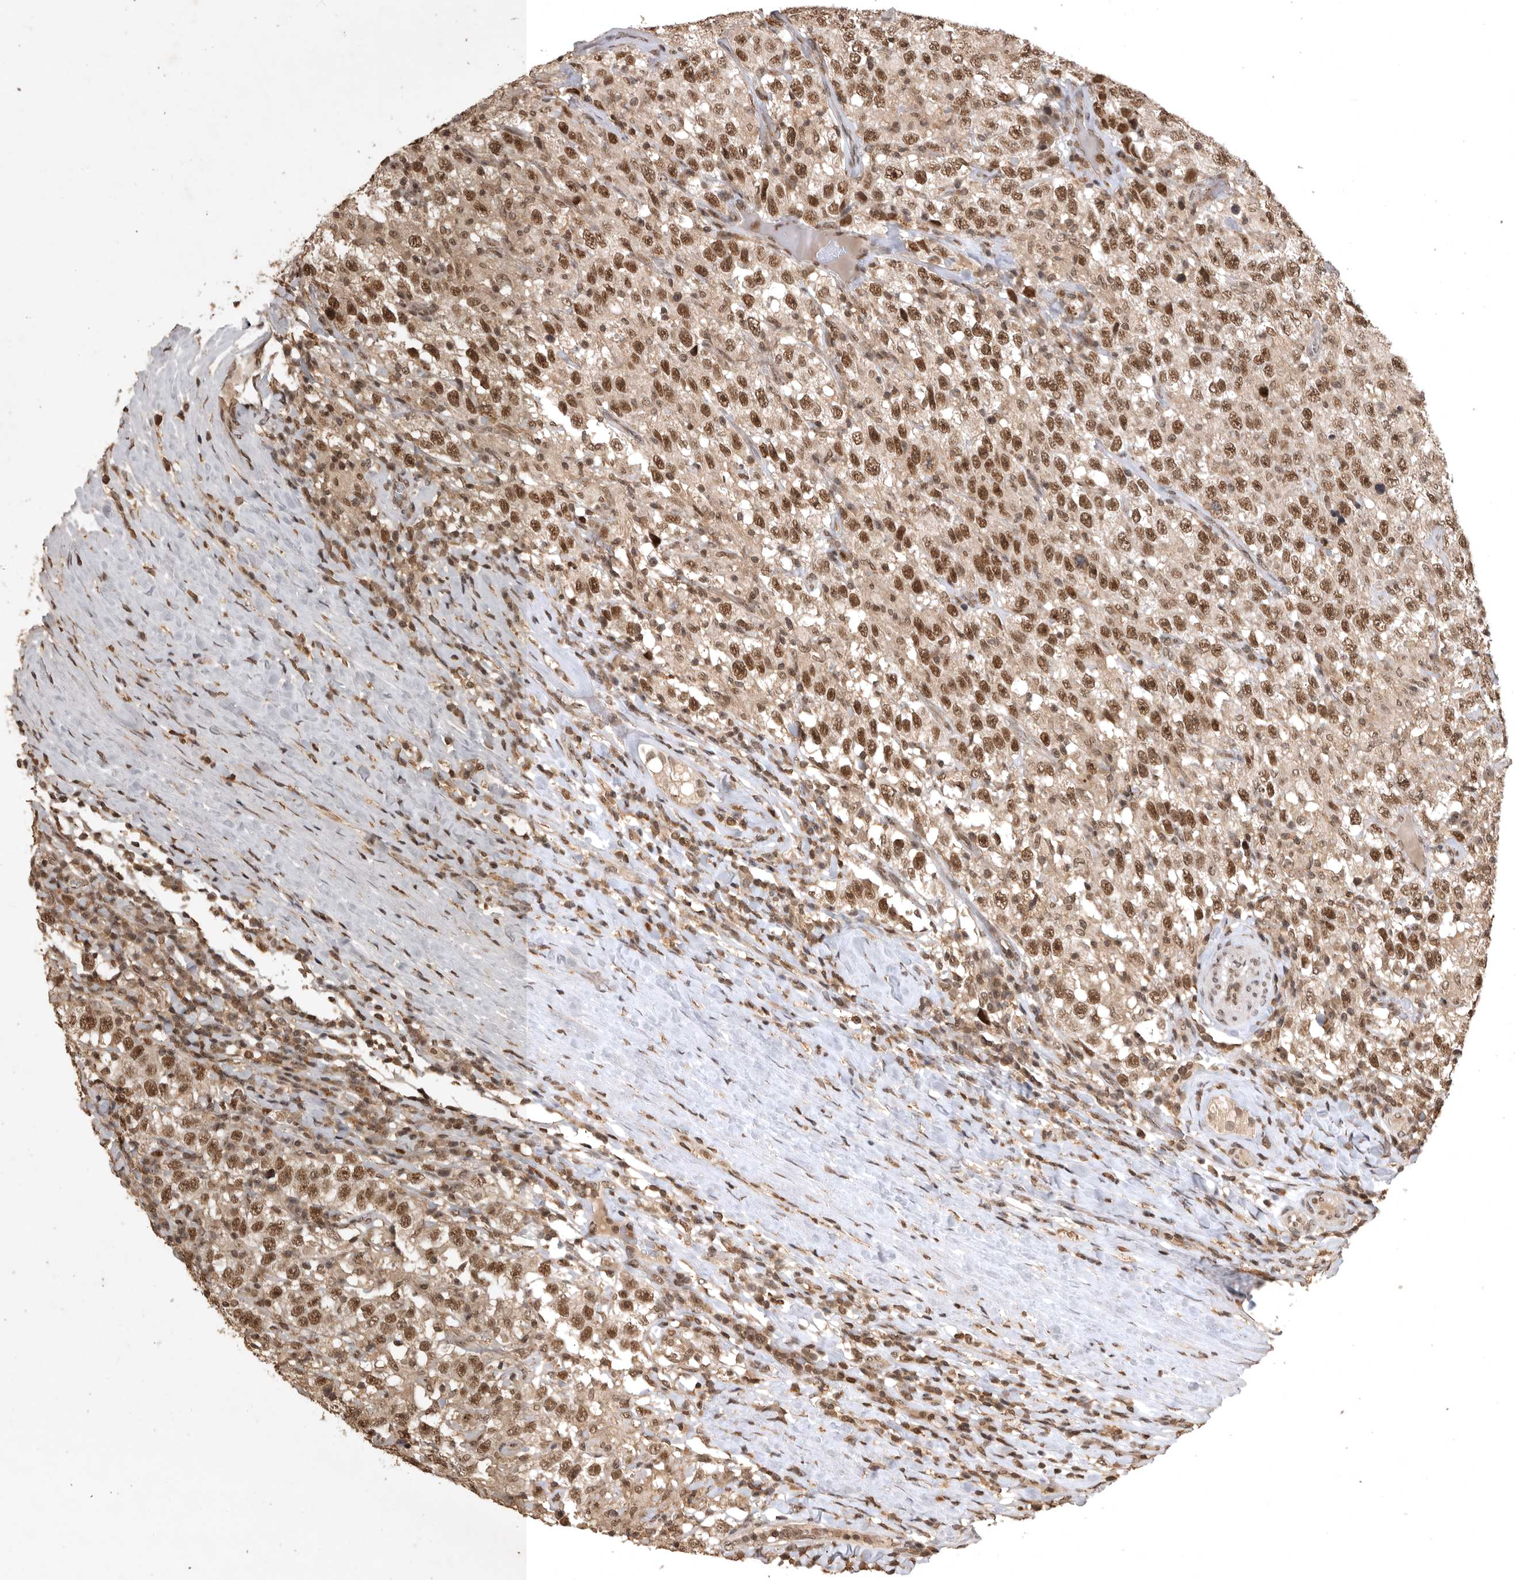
{"staining": {"intensity": "strong", "quantity": ">75%", "location": "nuclear"}, "tissue": "testis cancer", "cell_type": "Tumor cells", "image_type": "cancer", "snomed": [{"axis": "morphology", "description": "Seminoma, NOS"}, {"axis": "topography", "description": "Testis"}], "caption": "Immunohistochemistry (IHC) histopathology image of human testis seminoma stained for a protein (brown), which demonstrates high levels of strong nuclear staining in approximately >75% of tumor cells.", "gene": "CBLL1", "patient": {"sex": "male", "age": 41}}